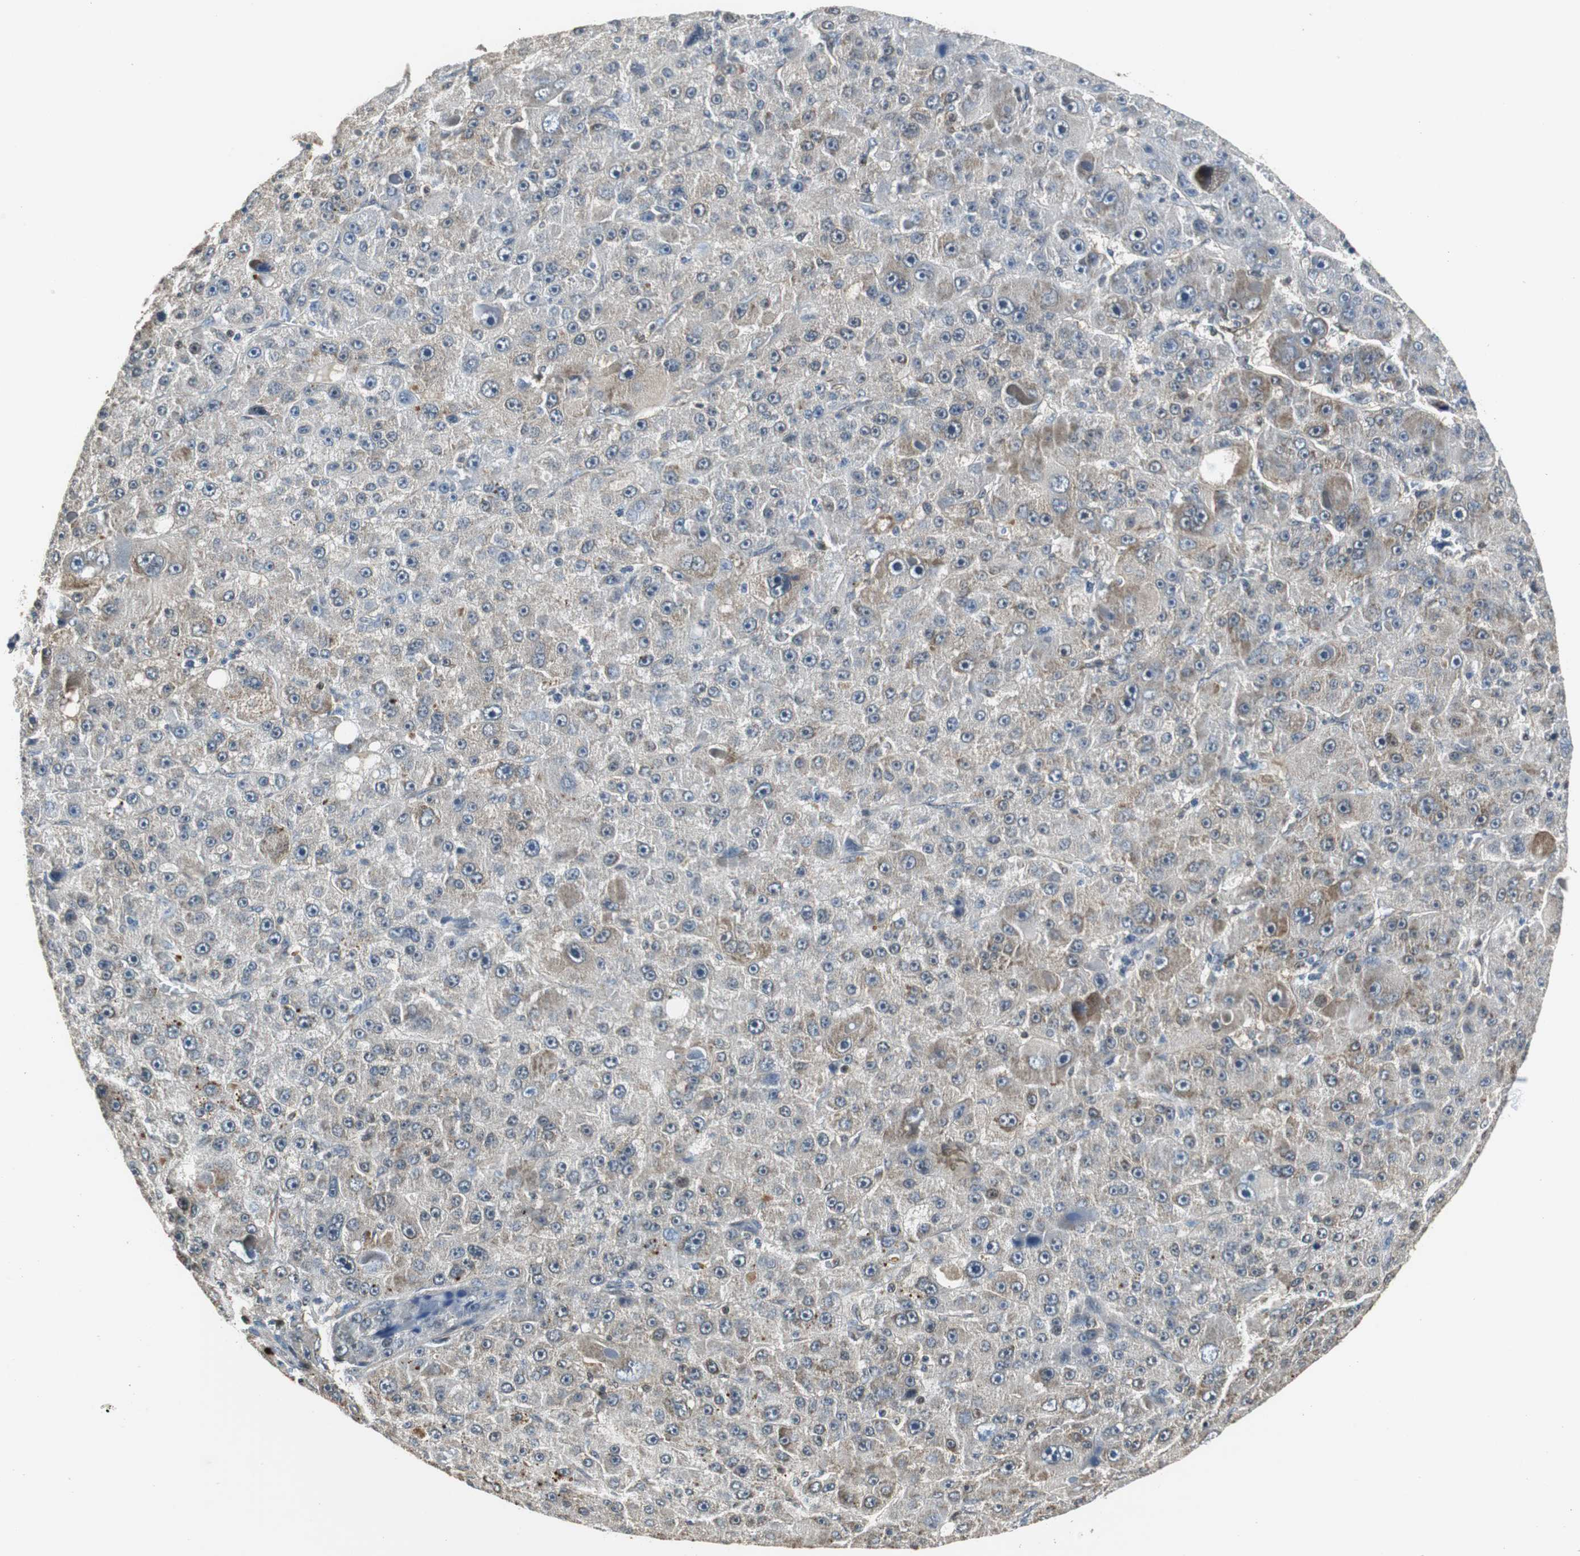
{"staining": {"intensity": "moderate", "quantity": ">75%", "location": "cytoplasmic/membranous"}, "tissue": "liver cancer", "cell_type": "Tumor cells", "image_type": "cancer", "snomed": [{"axis": "morphology", "description": "Carcinoma, Hepatocellular, NOS"}, {"axis": "topography", "description": "Liver"}], "caption": "Immunohistochemistry of human hepatocellular carcinoma (liver) shows medium levels of moderate cytoplasmic/membranous staining in about >75% of tumor cells. (DAB = brown stain, brightfield microscopy at high magnification).", "gene": "GSDMD", "patient": {"sex": "male", "age": 76}}